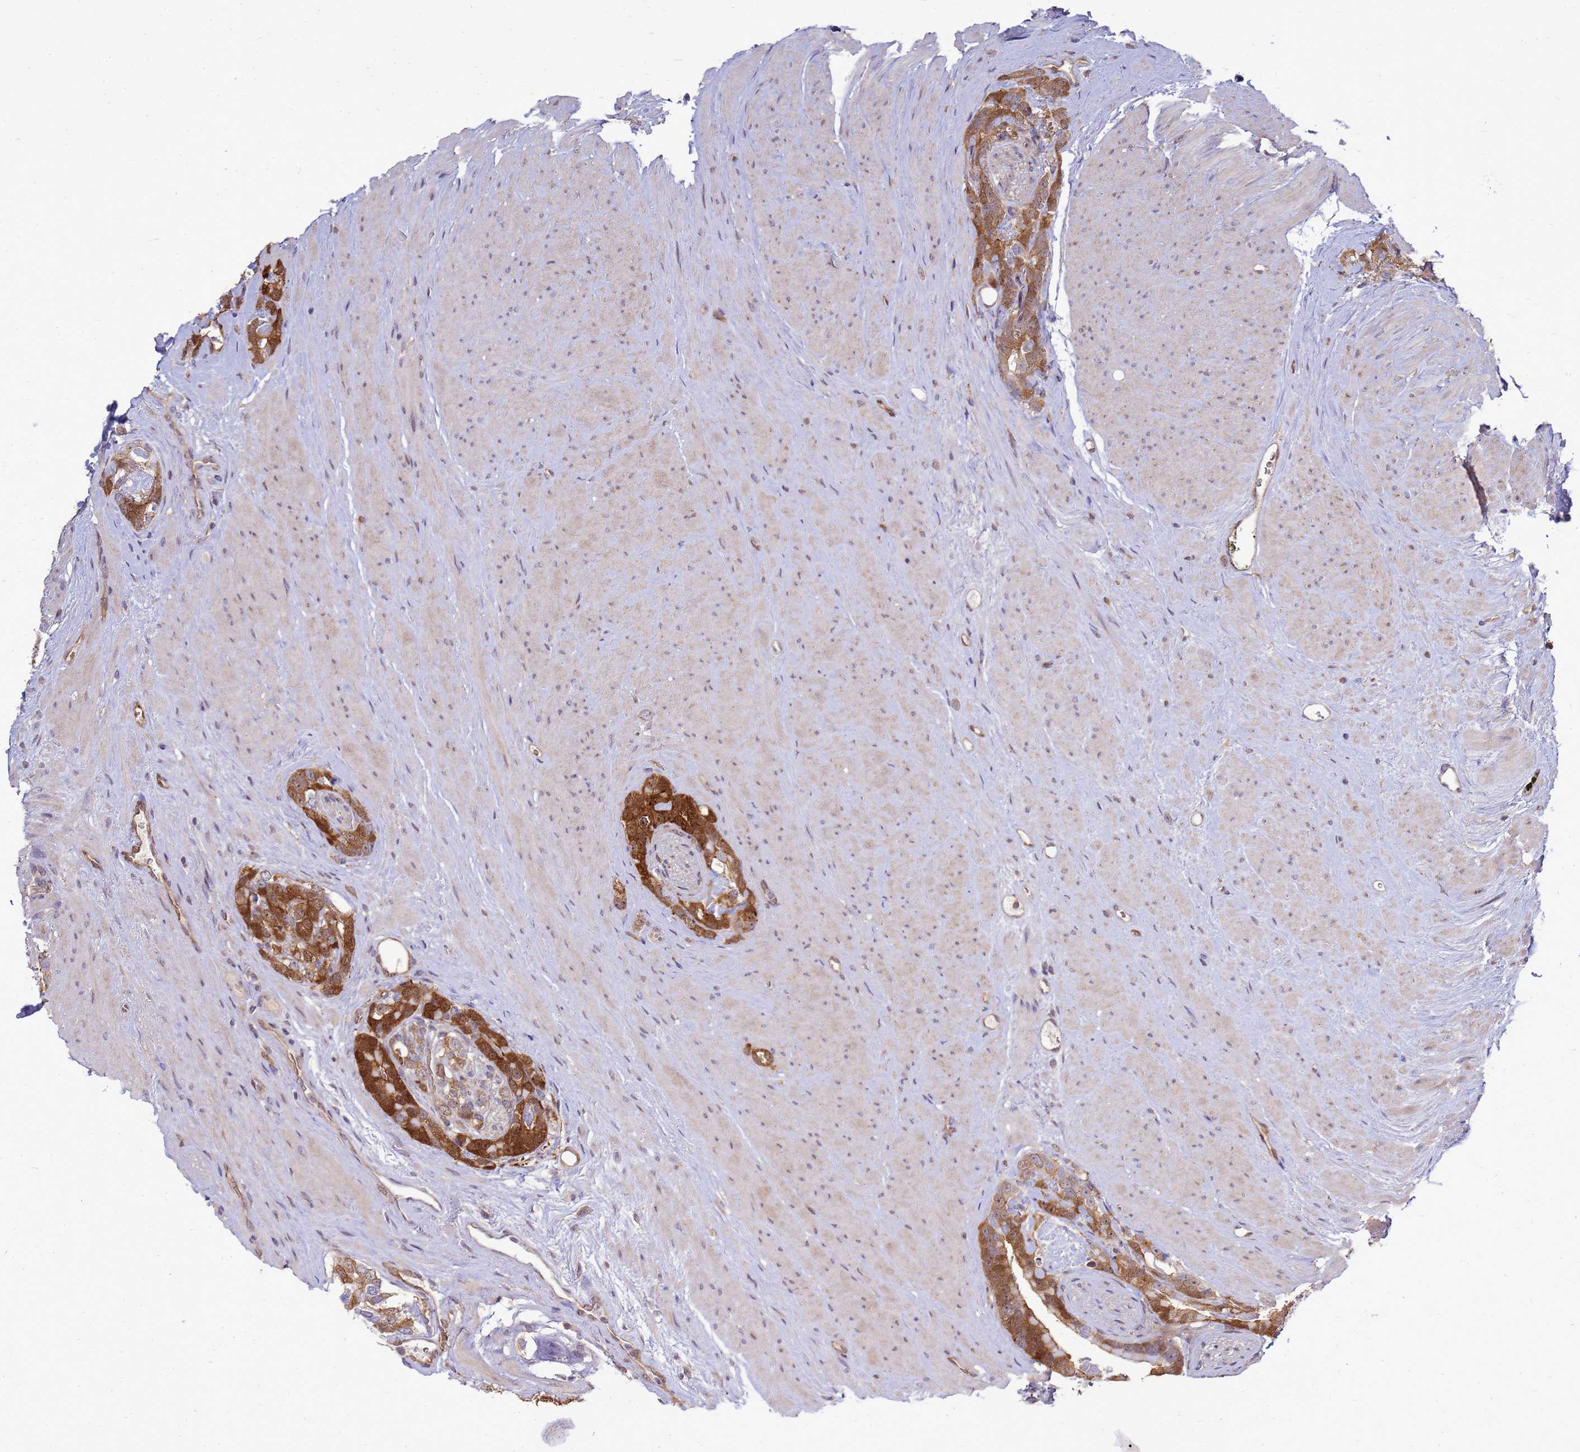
{"staining": {"intensity": "strong", "quantity": ">75%", "location": "cytoplasmic/membranous,nuclear"}, "tissue": "prostate cancer", "cell_type": "Tumor cells", "image_type": "cancer", "snomed": [{"axis": "morphology", "description": "Adenocarcinoma, High grade"}, {"axis": "topography", "description": "Prostate"}], "caption": "This image reveals immunohistochemistry (IHC) staining of prostate cancer, with high strong cytoplasmic/membranous and nuclear positivity in approximately >75% of tumor cells.", "gene": "EIF4EBP3", "patient": {"sex": "male", "age": 74}}